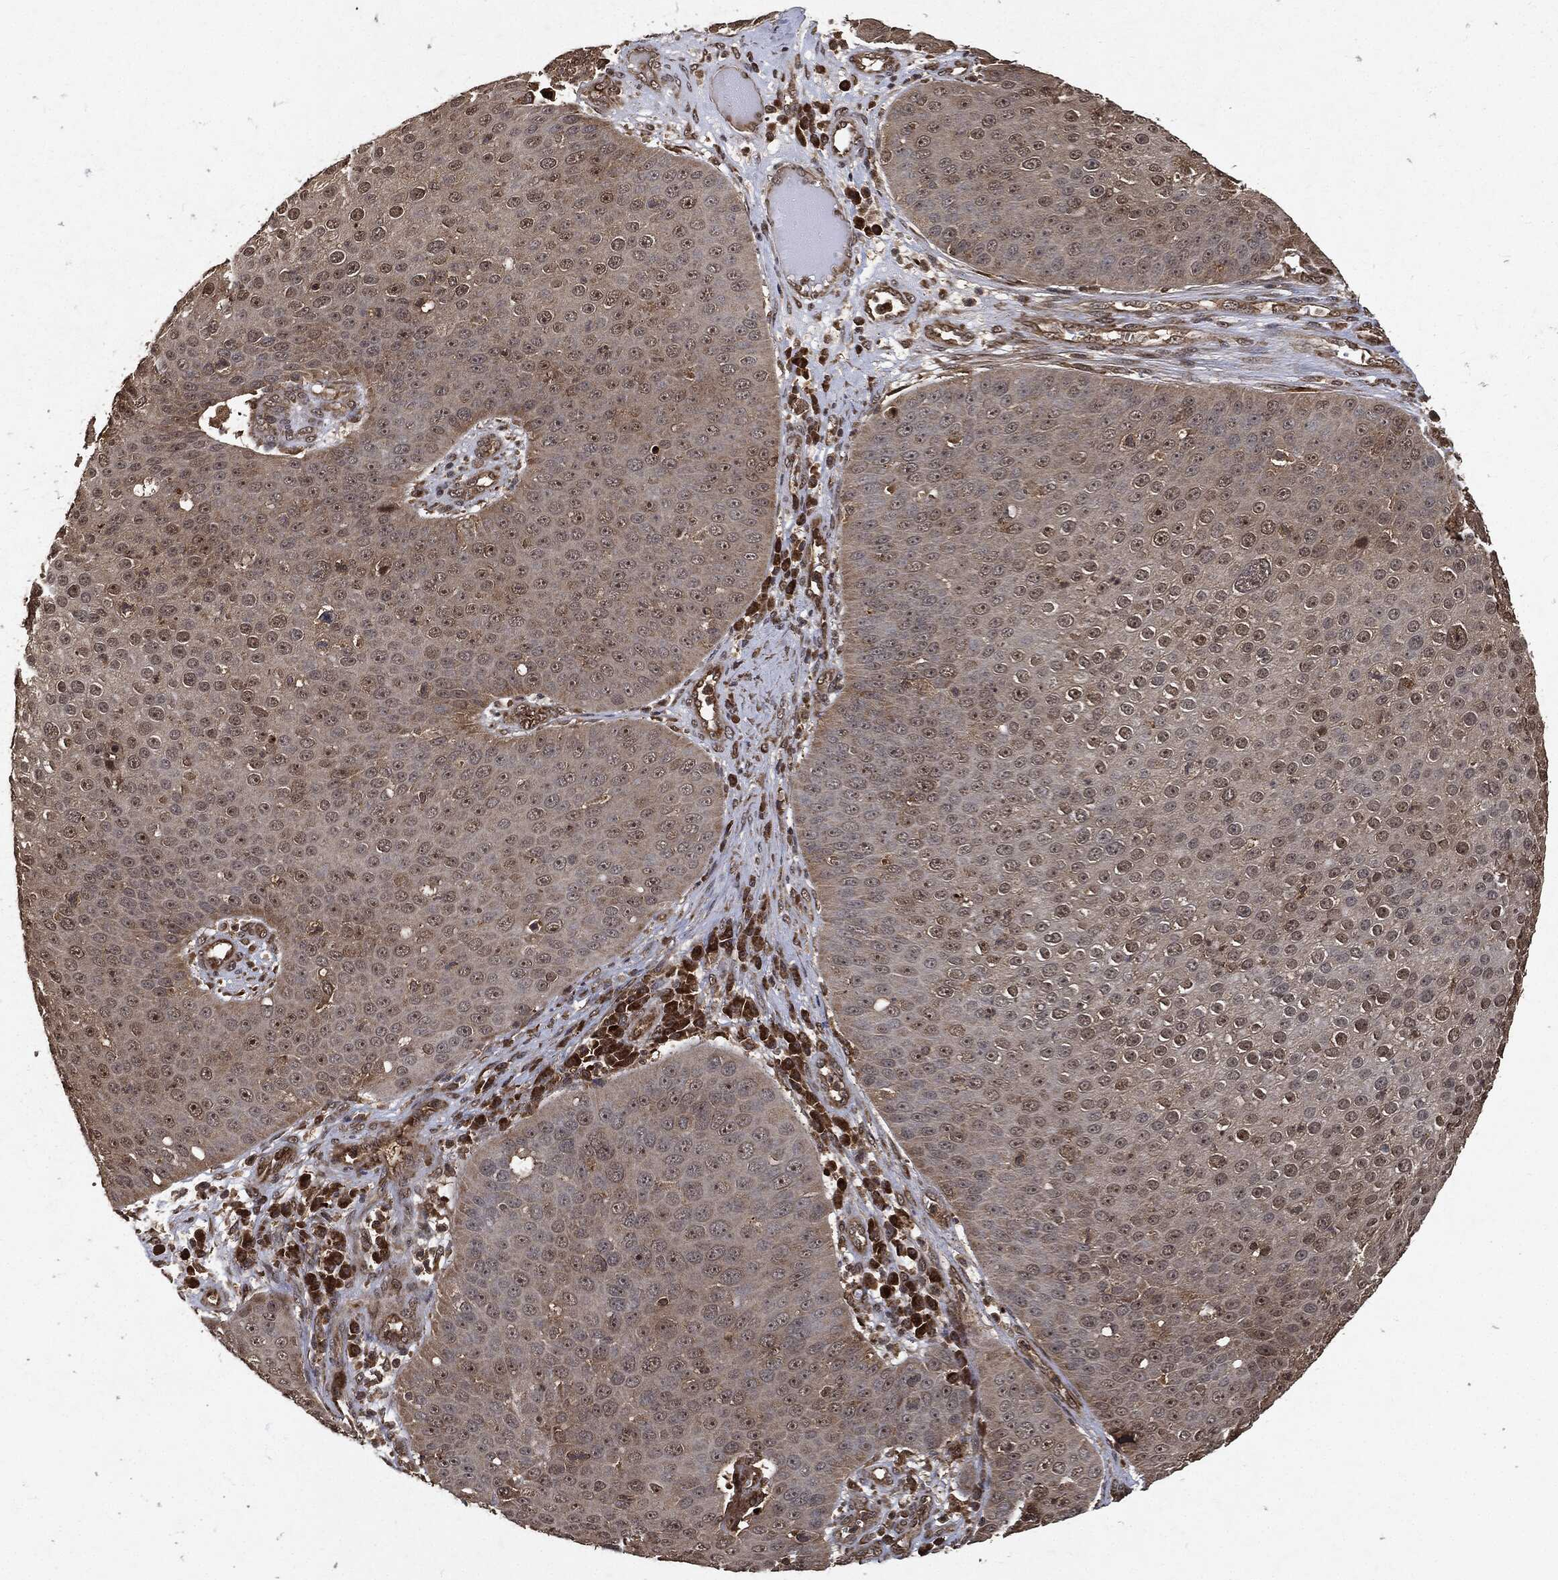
{"staining": {"intensity": "weak", "quantity": "<25%", "location": "cytoplasmic/membranous,nuclear"}, "tissue": "skin cancer", "cell_type": "Tumor cells", "image_type": "cancer", "snomed": [{"axis": "morphology", "description": "Squamous cell carcinoma, NOS"}, {"axis": "topography", "description": "Skin"}], "caption": "There is no significant positivity in tumor cells of squamous cell carcinoma (skin). (Stains: DAB (3,3'-diaminobenzidine) immunohistochemistry with hematoxylin counter stain, Microscopy: brightfield microscopy at high magnification).", "gene": "ZNF226", "patient": {"sex": "male", "age": 71}}